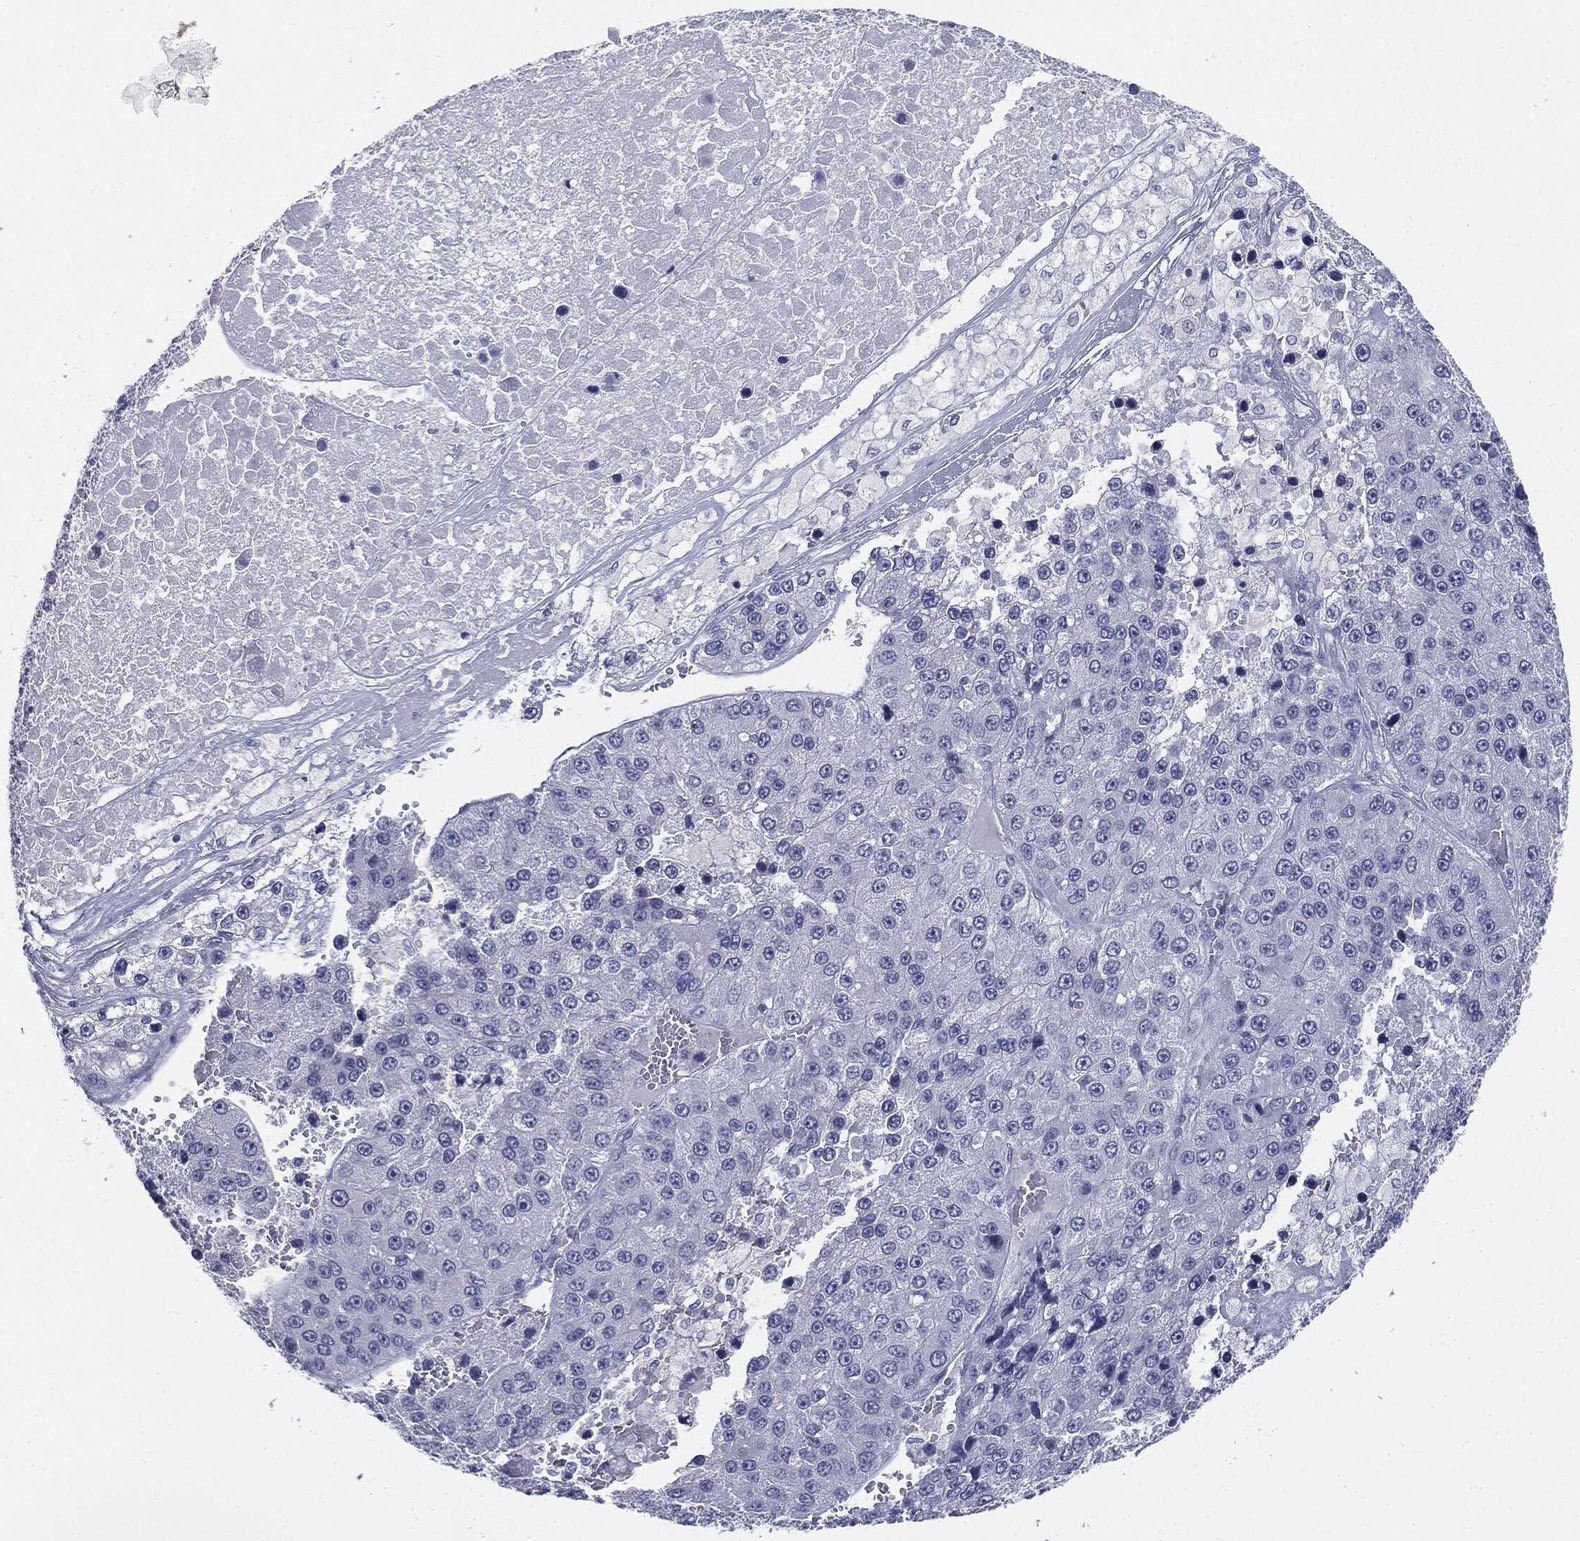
{"staining": {"intensity": "negative", "quantity": "none", "location": "none"}, "tissue": "liver cancer", "cell_type": "Tumor cells", "image_type": "cancer", "snomed": [{"axis": "morphology", "description": "Carcinoma, Hepatocellular, NOS"}, {"axis": "topography", "description": "Liver"}], "caption": "Liver cancer (hepatocellular carcinoma) was stained to show a protein in brown. There is no significant staining in tumor cells. (DAB (3,3'-diaminobenzidine) immunohistochemistry visualized using brightfield microscopy, high magnification).", "gene": "CGB1", "patient": {"sex": "female", "age": 73}}